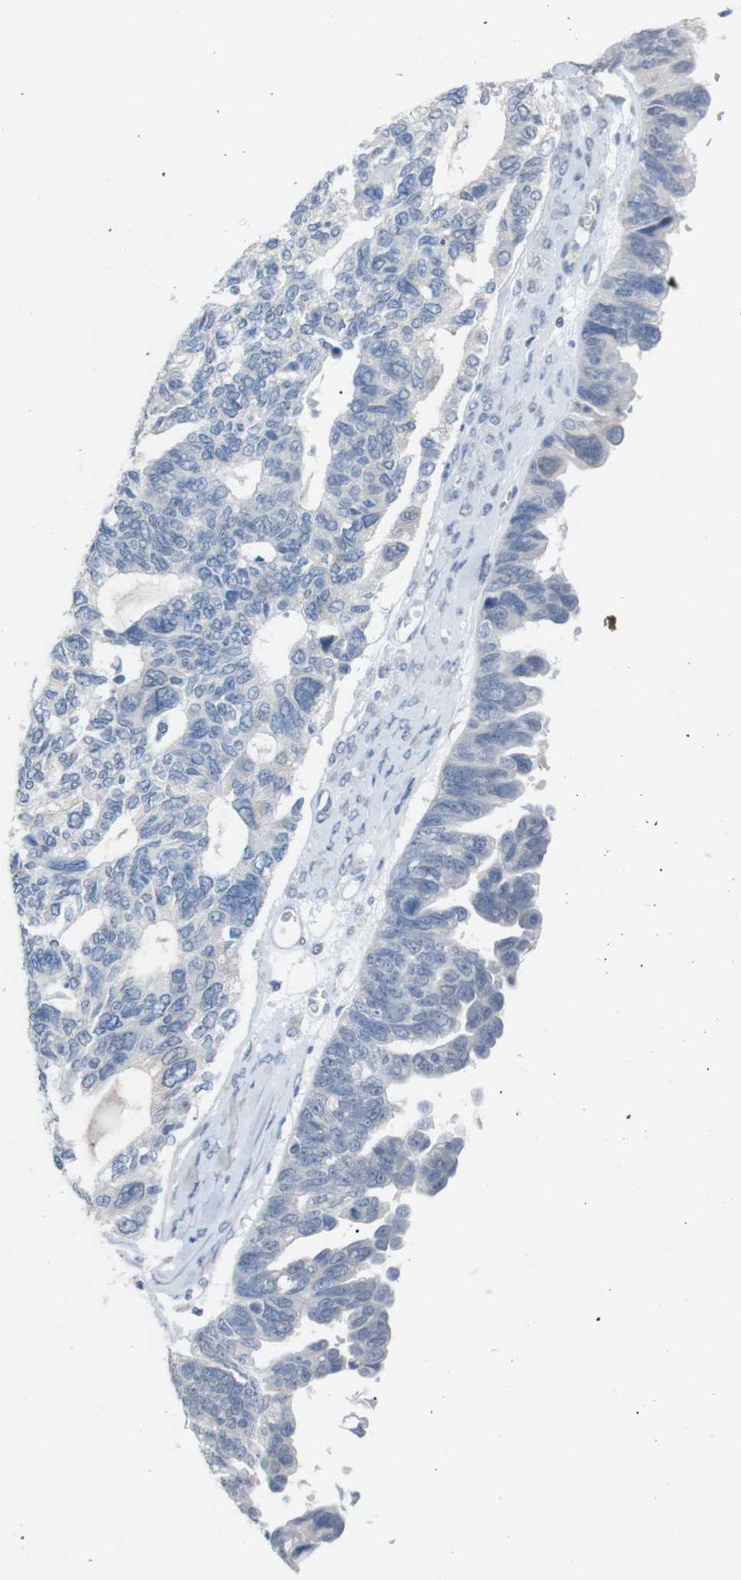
{"staining": {"intensity": "negative", "quantity": "none", "location": "none"}, "tissue": "ovarian cancer", "cell_type": "Tumor cells", "image_type": "cancer", "snomed": [{"axis": "morphology", "description": "Cystadenocarcinoma, serous, NOS"}, {"axis": "topography", "description": "Ovary"}], "caption": "Tumor cells show no significant protein positivity in ovarian cancer.", "gene": "CHRM5", "patient": {"sex": "female", "age": 79}}